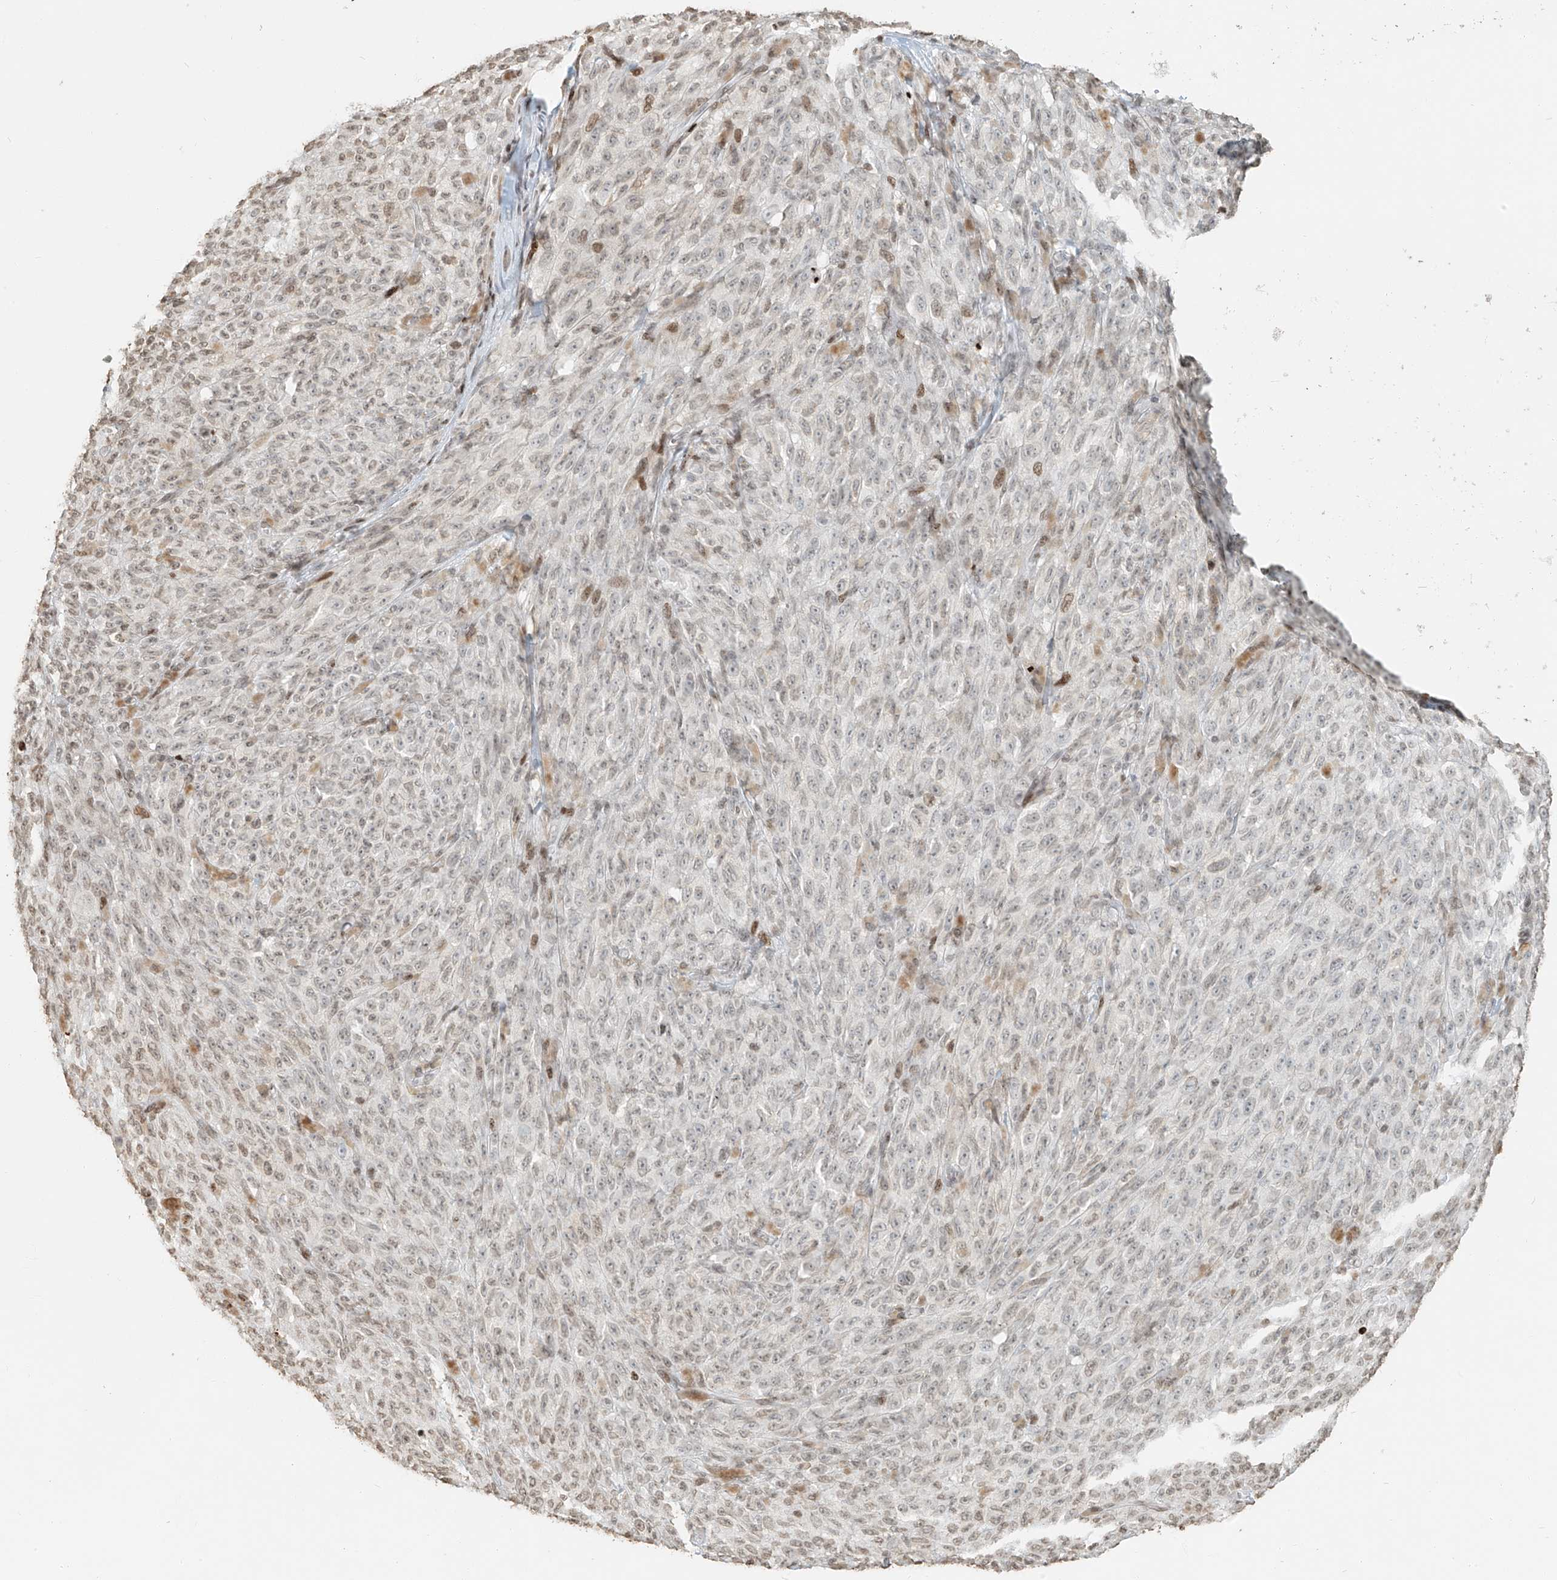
{"staining": {"intensity": "weak", "quantity": "<25%", "location": "nuclear"}, "tissue": "melanoma", "cell_type": "Tumor cells", "image_type": "cancer", "snomed": [{"axis": "morphology", "description": "Malignant melanoma, NOS"}, {"axis": "topography", "description": "Skin"}], "caption": "Immunohistochemistry (IHC) histopathology image of melanoma stained for a protein (brown), which displays no positivity in tumor cells.", "gene": "C17orf58", "patient": {"sex": "female", "age": 82}}